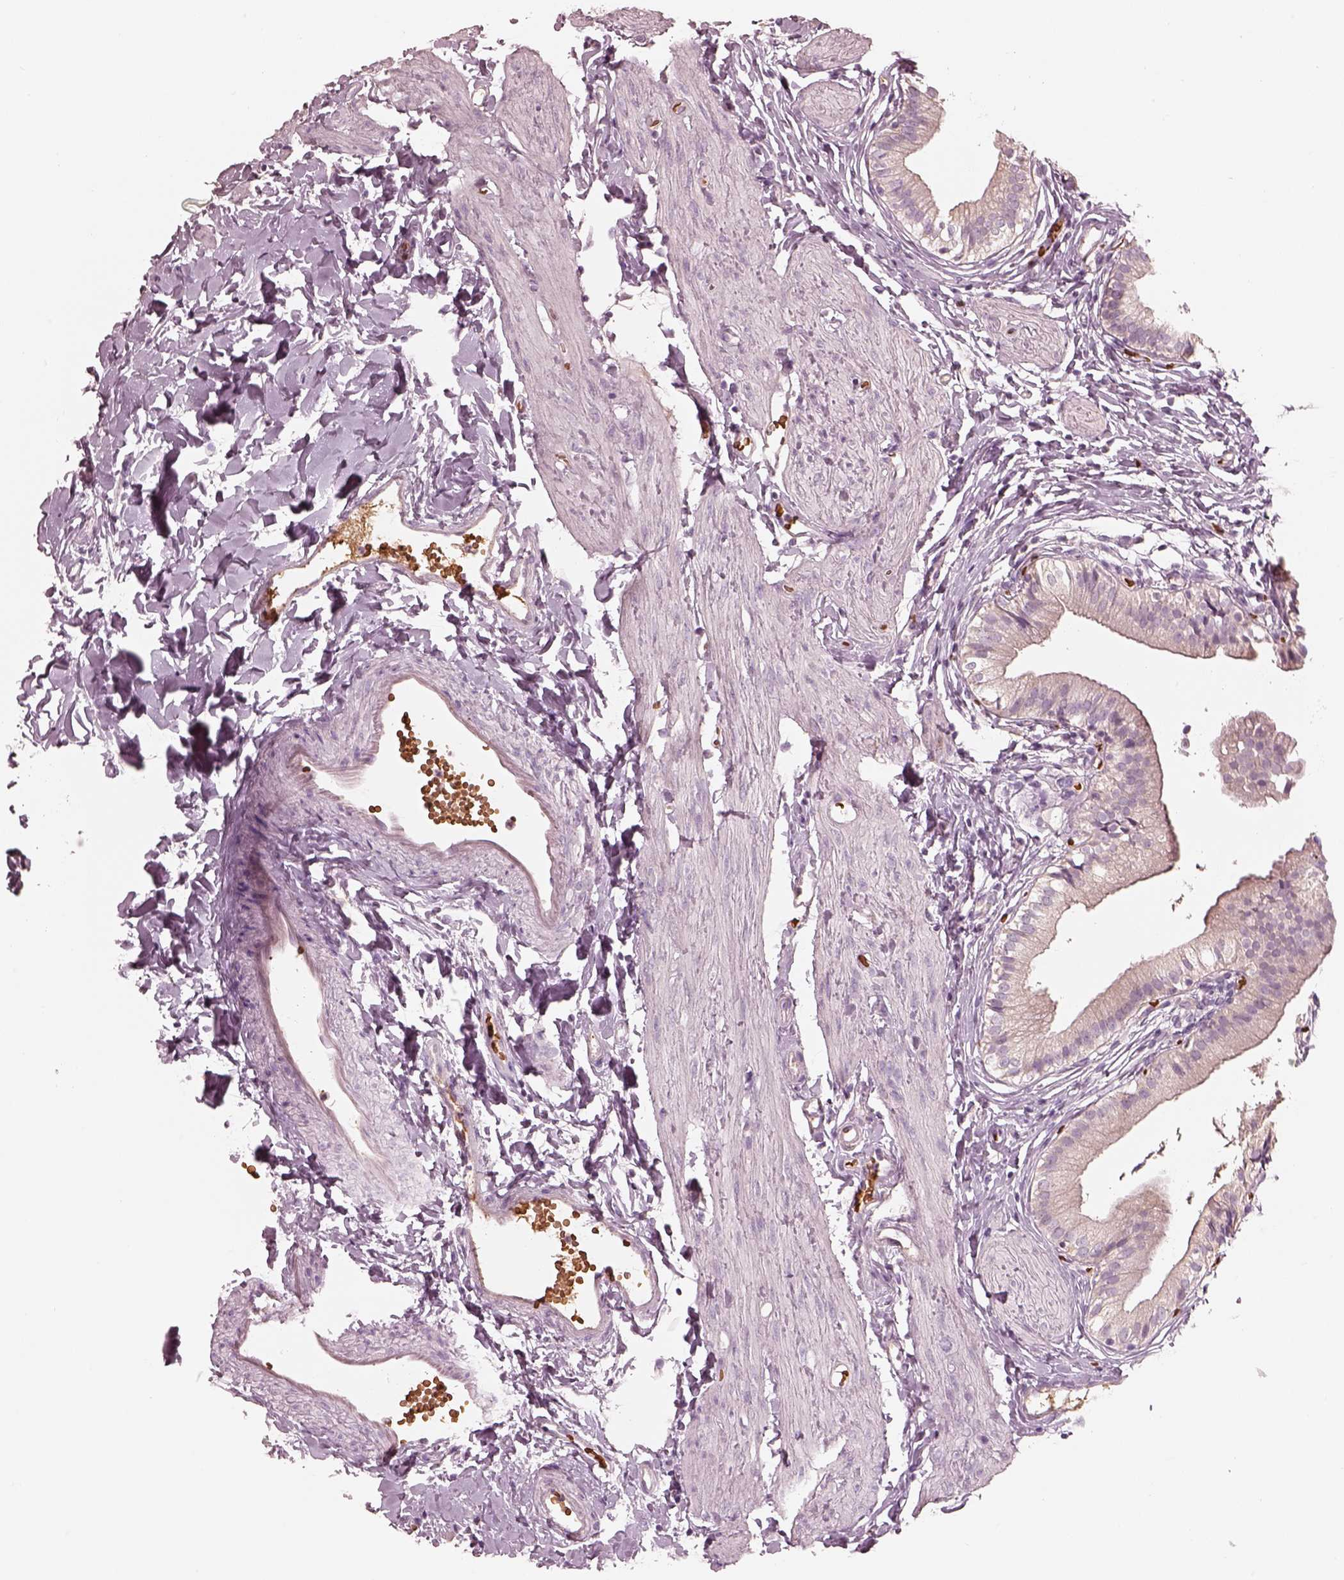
{"staining": {"intensity": "negative", "quantity": "none", "location": "none"}, "tissue": "gallbladder", "cell_type": "Glandular cells", "image_type": "normal", "snomed": [{"axis": "morphology", "description": "Normal tissue, NOS"}, {"axis": "topography", "description": "Gallbladder"}], "caption": "Immunohistochemical staining of unremarkable human gallbladder reveals no significant positivity in glandular cells. Brightfield microscopy of IHC stained with DAB (3,3'-diaminobenzidine) (brown) and hematoxylin (blue), captured at high magnification.", "gene": "ANKLE1", "patient": {"sex": "female", "age": 47}}